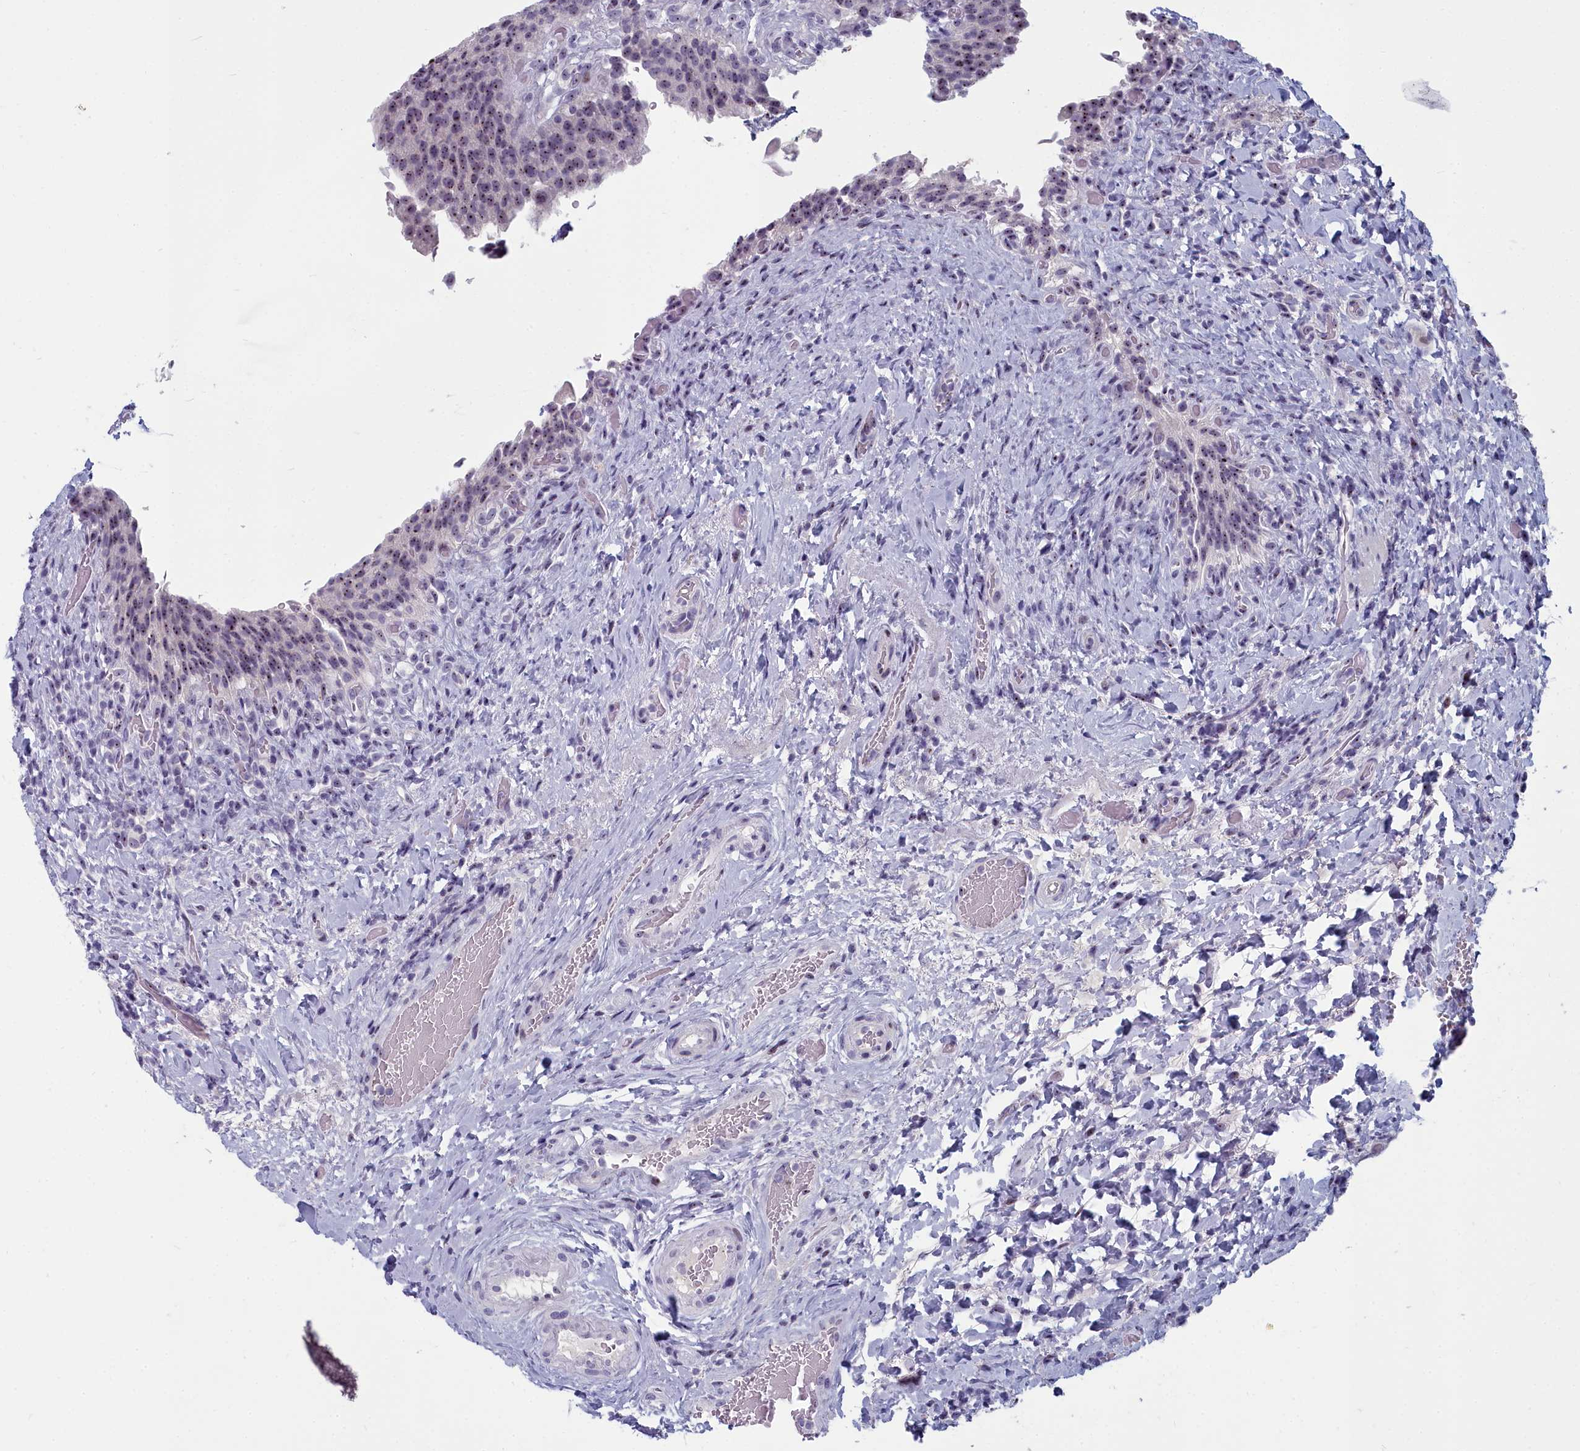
{"staining": {"intensity": "moderate", "quantity": "25%-75%", "location": "nuclear"}, "tissue": "urinary bladder", "cell_type": "Urothelial cells", "image_type": "normal", "snomed": [{"axis": "morphology", "description": "Normal tissue, NOS"}, {"axis": "morphology", "description": "Inflammation, NOS"}, {"axis": "topography", "description": "Urinary bladder"}], "caption": "Moderate nuclear positivity for a protein is present in about 25%-75% of urothelial cells of unremarkable urinary bladder using immunohistochemistry.", "gene": "INSYN2A", "patient": {"sex": "male", "age": 64}}